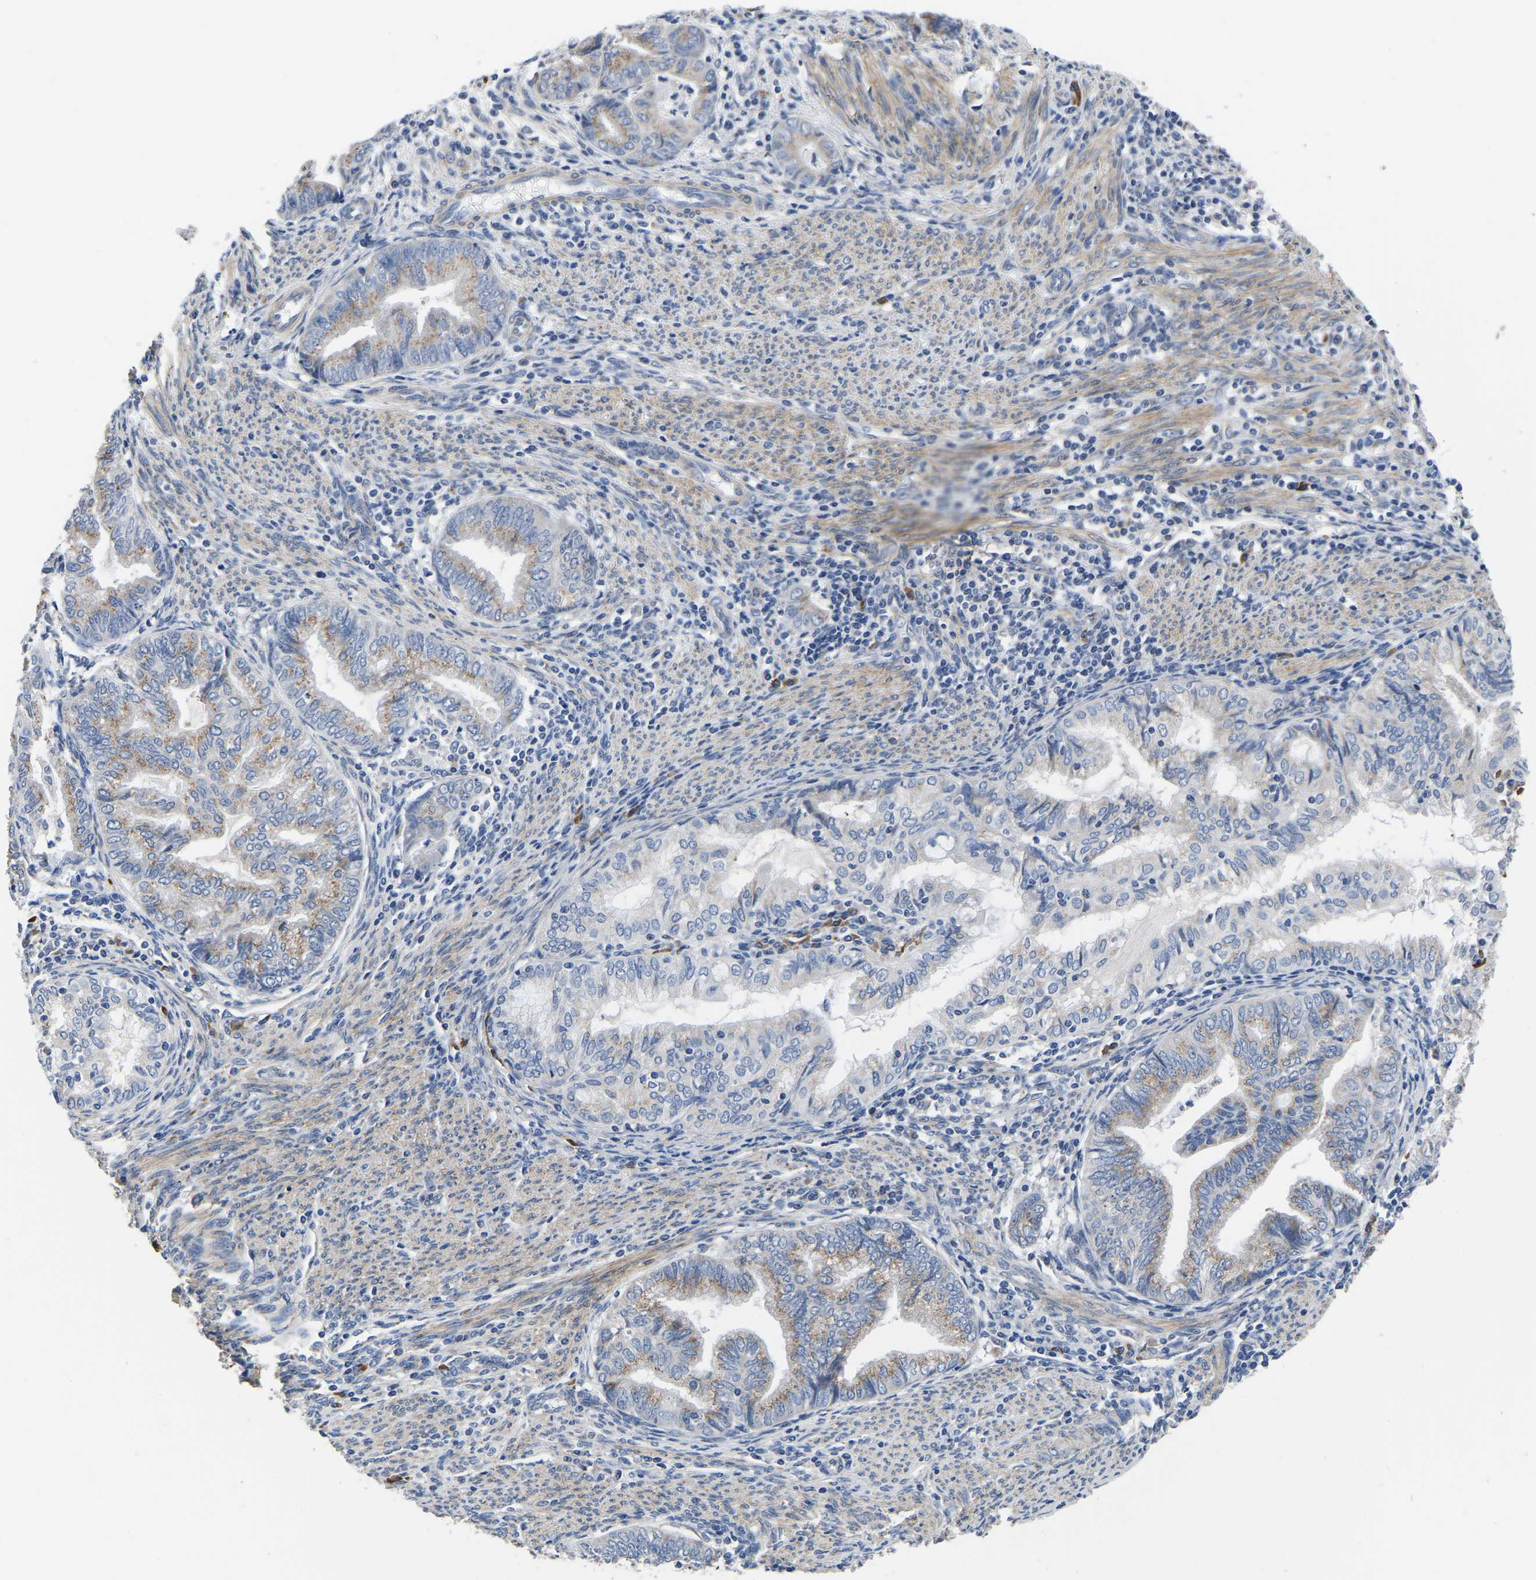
{"staining": {"intensity": "moderate", "quantity": "<25%", "location": "cytoplasmic/membranous"}, "tissue": "endometrial cancer", "cell_type": "Tumor cells", "image_type": "cancer", "snomed": [{"axis": "morphology", "description": "Adenocarcinoma, NOS"}, {"axis": "topography", "description": "Endometrium"}], "caption": "Immunohistochemistry (IHC) (DAB (3,3'-diaminobenzidine)) staining of human endometrial cancer (adenocarcinoma) shows moderate cytoplasmic/membranous protein positivity in approximately <25% of tumor cells.", "gene": "PDLIM7", "patient": {"sex": "female", "age": 79}}